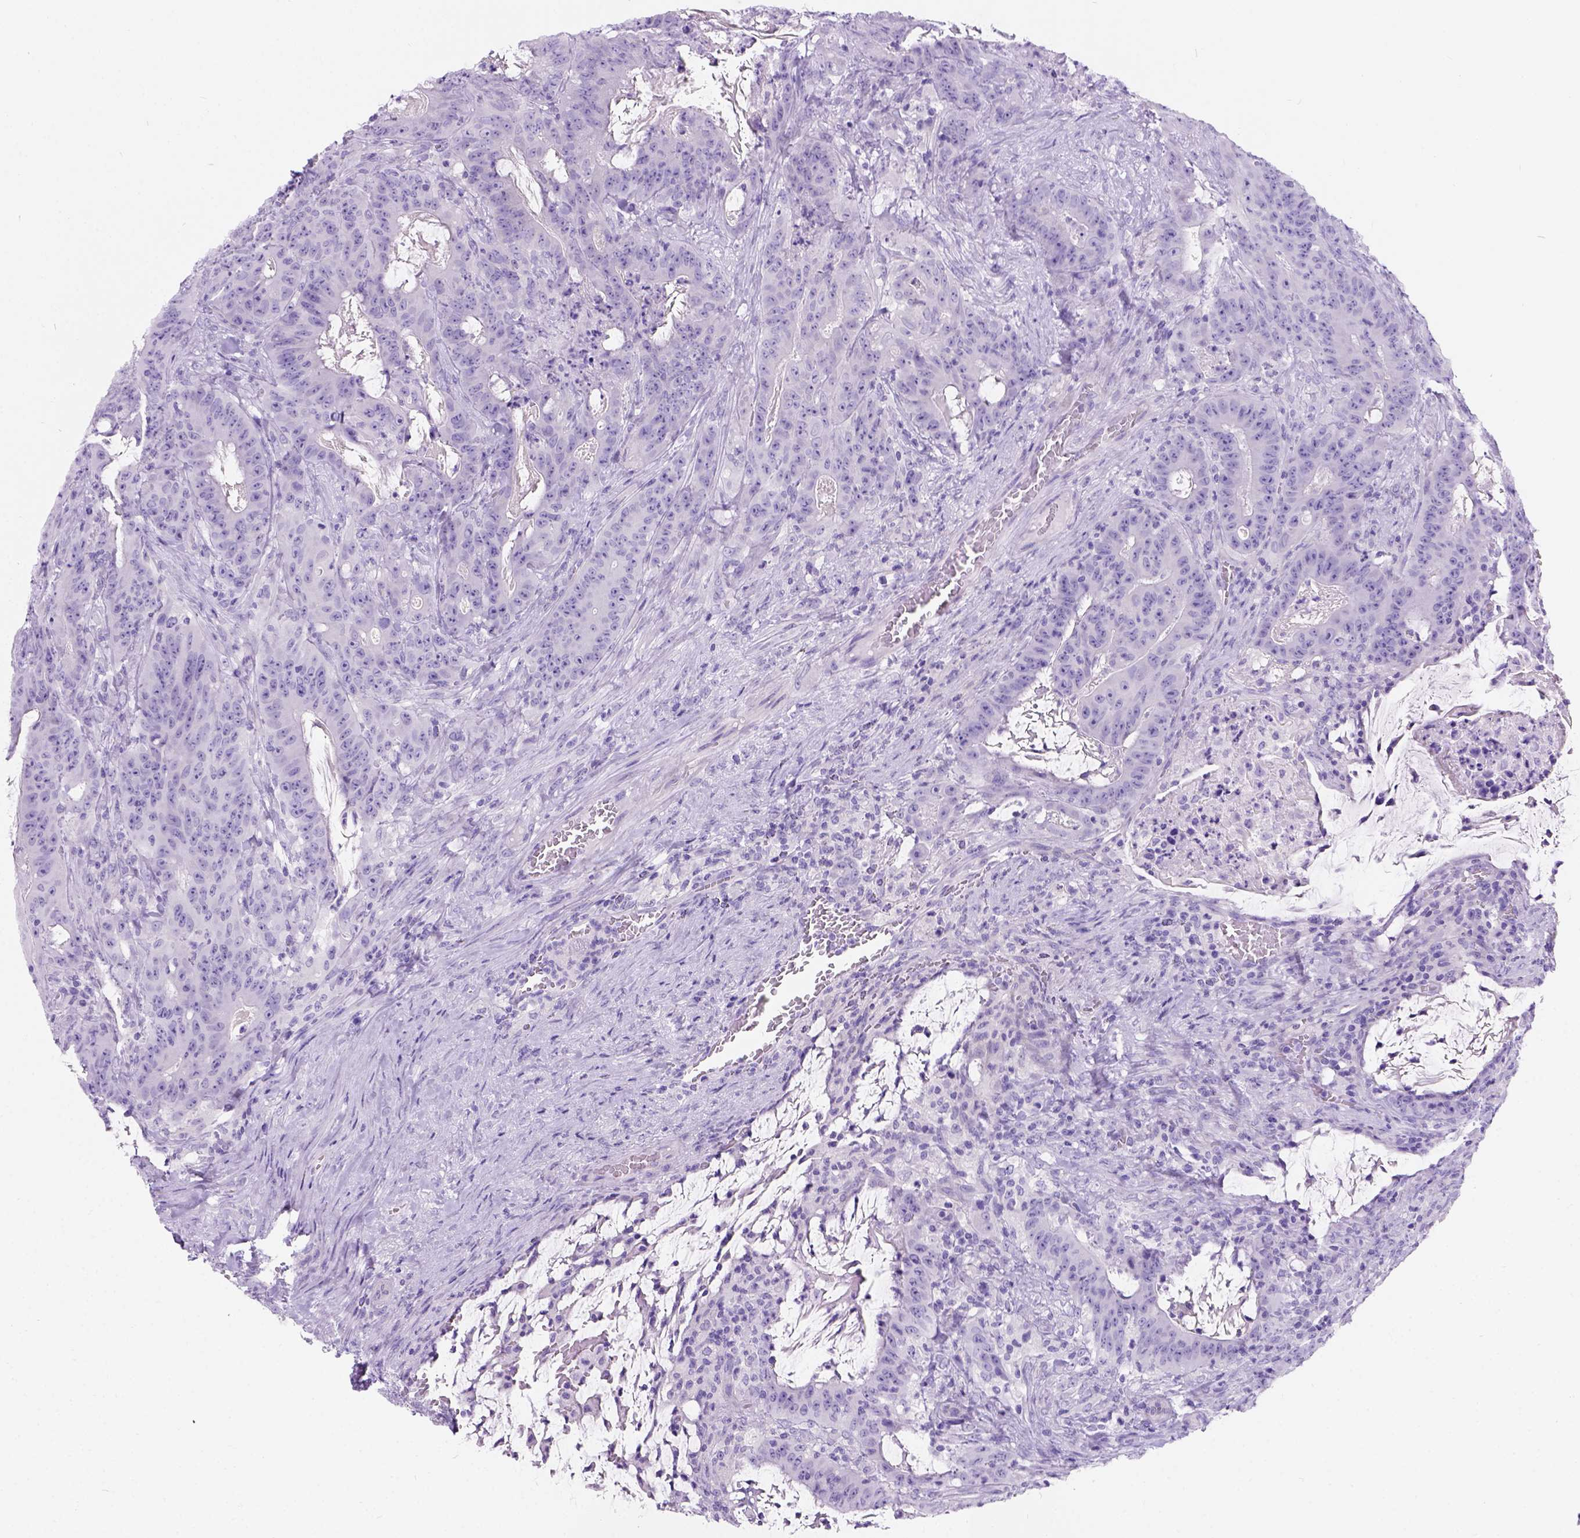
{"staining": {"intensity": "negative", "quantity": "none", "location": "none"}, "tissue": "colorectal cancer", "cell_type": "Tumor cells", "image_type": "cancer", "snomed": [{"axis": "morphology", "description": "Adenocarcinoma, NOS"}, {"axis": "topography", "description": "Colon"}], "caption": "Immunohistochemistry (IHC) photomicrograph of neoplastic tissue: colorectal cancer stained with DAB (3,3'-diaminobenzidine) displays no significant protein expression in tumor cells.", "gene": "C7orf57", "patient": {"sex": "male", "age": 33}}